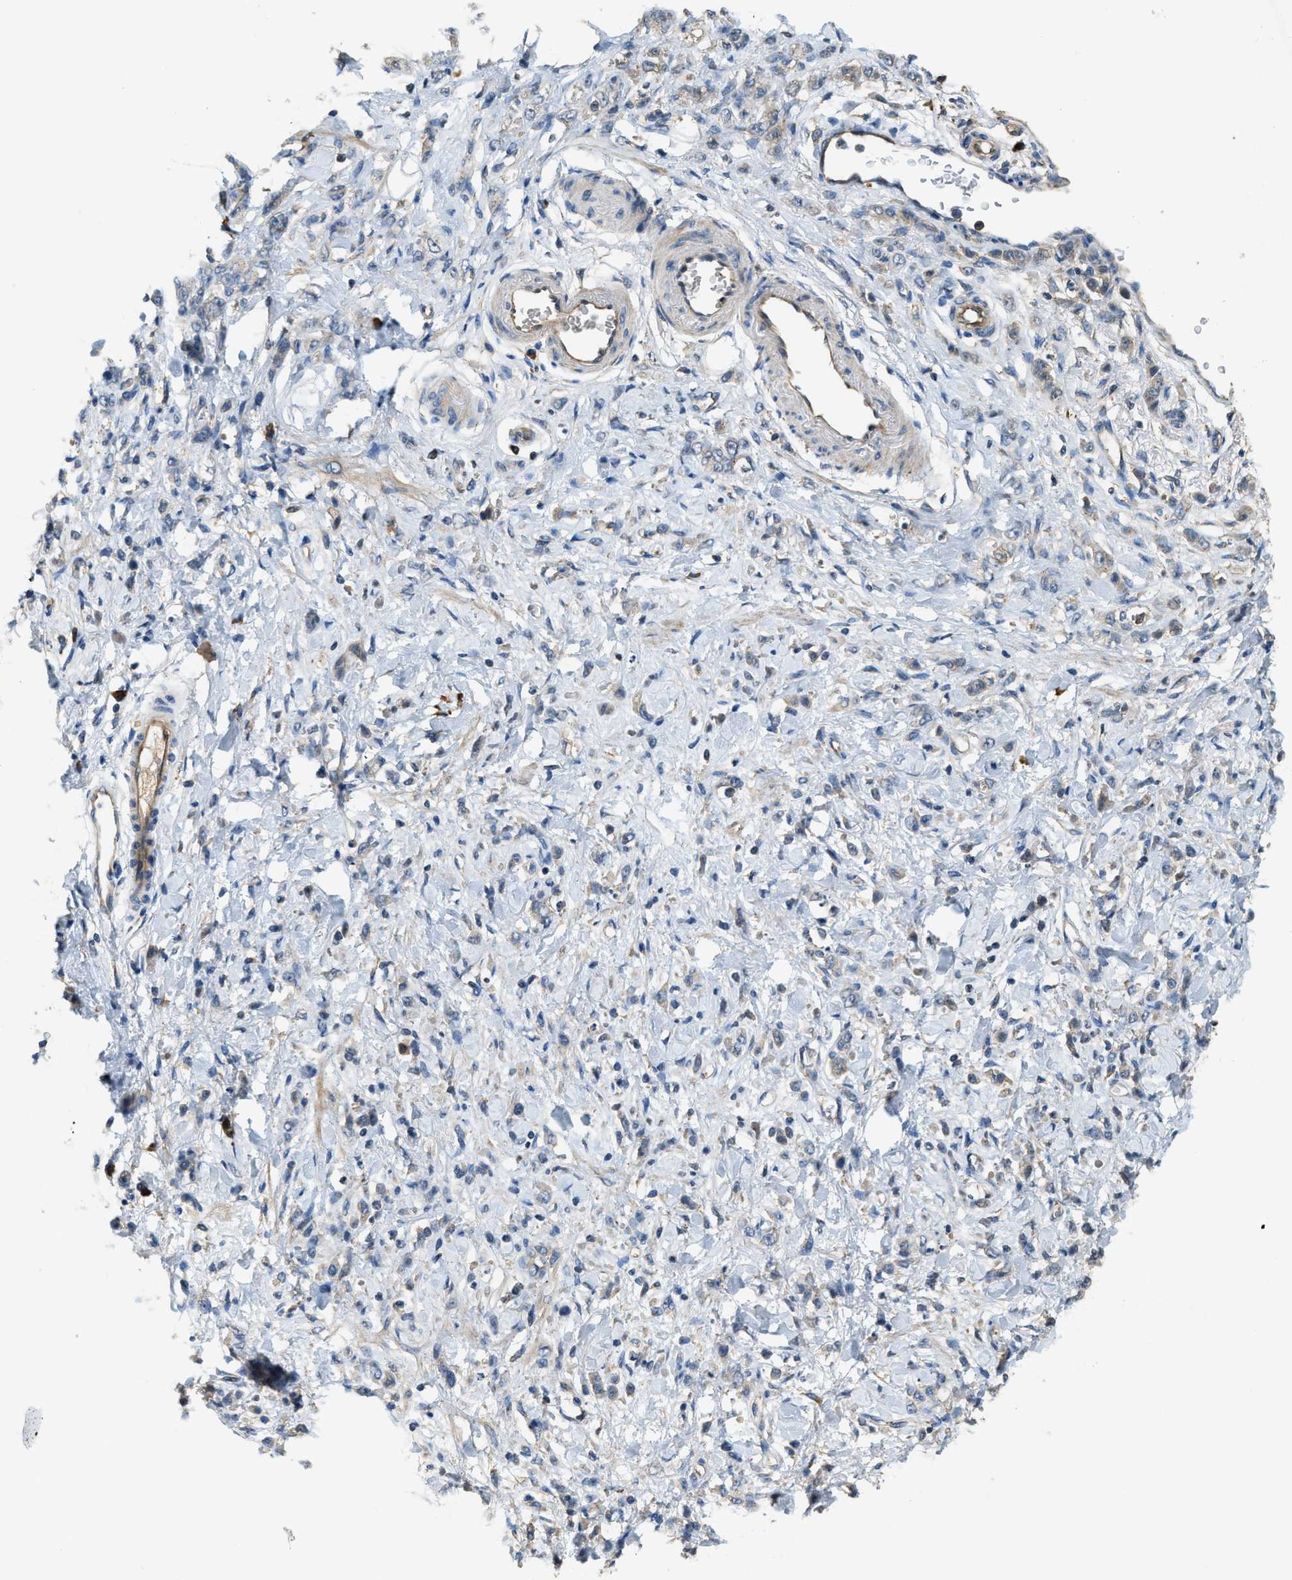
{"staining": {"intensity": "negative", "quantity": "none", "location": "none"}, "tissue": "stomach cancer", "cell_type": "Tumor cells", "image_type": "cancer", "snomed": [{"axis": "morphology", "description": "Normal tissue, NOS"}, {"axis": "morphology", "description": "Adenocarcinoma, NOS"}, {"axis": "topography", "description": "Stomach"}], "caption": "Stomach adenocarcinoma was stained to show a protein in brown. There is no significant expression in tumor cells.", "gene": "CFLAR", "patient": {"sex": "male", "age": 82}}